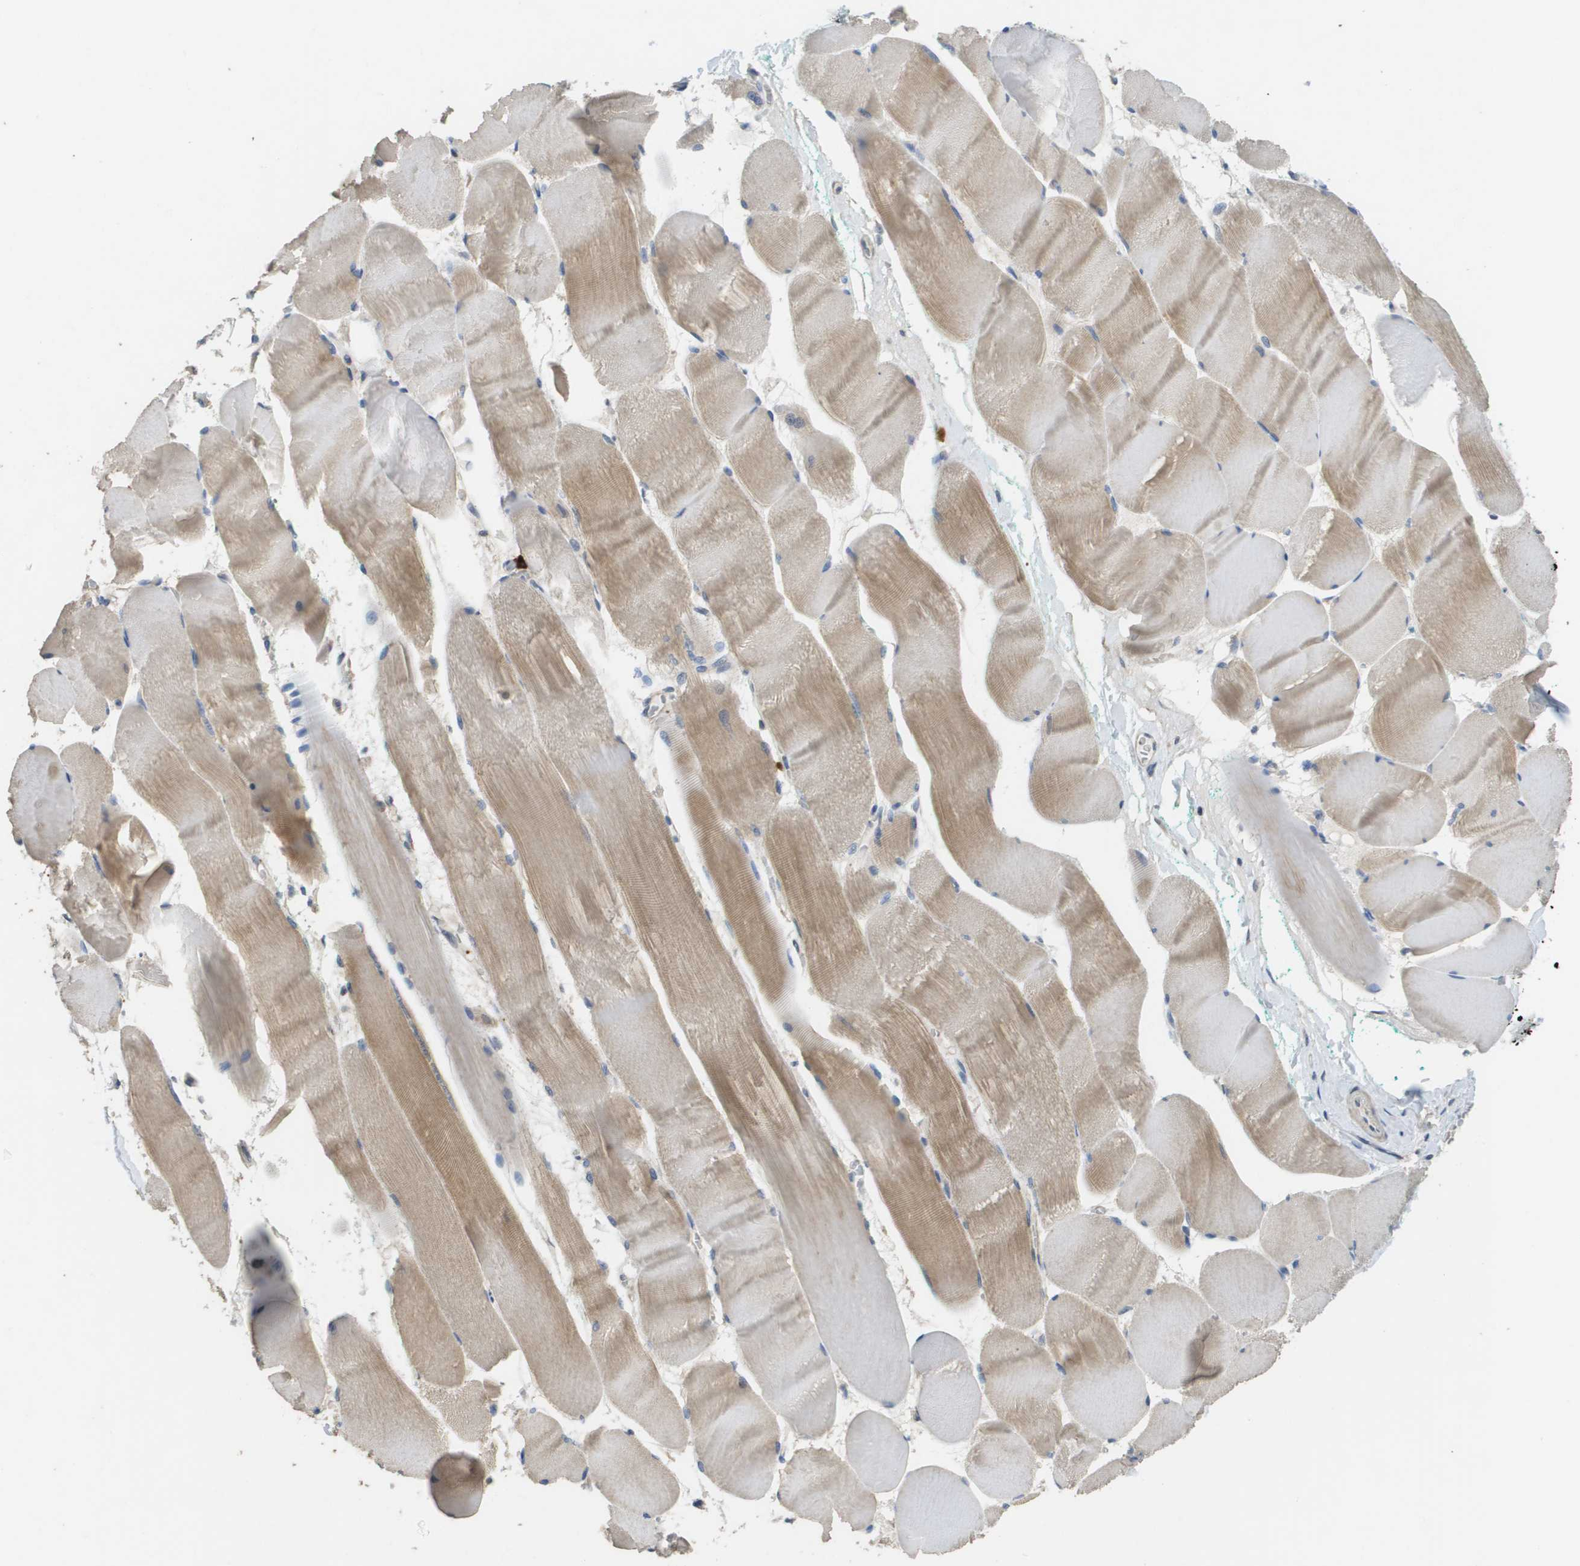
{"staining": {"intensity": "moderate", "quantity": ">75%", "location": "cytoplasmic/membranous"}, "tissue": "skeletal muscle", "cell_type": "Myocytes", "image_type": "normal", "snomed": [{"axis": "morphology", "description": "Normal tissue, NOS"}, {"axis": "morphology", "description": "Squamous cell carcinoma, NOS"}, {"axis": "topography", "description": "Skeletal muscle"}], "caption": "Myocytes display medium levels of moderate cytoplasmic/membranous expression in approximately >75% of cells in benign skeletal muscle.", "gene": "RAB27B", "patient": {"sex": "male", "age": 51}}